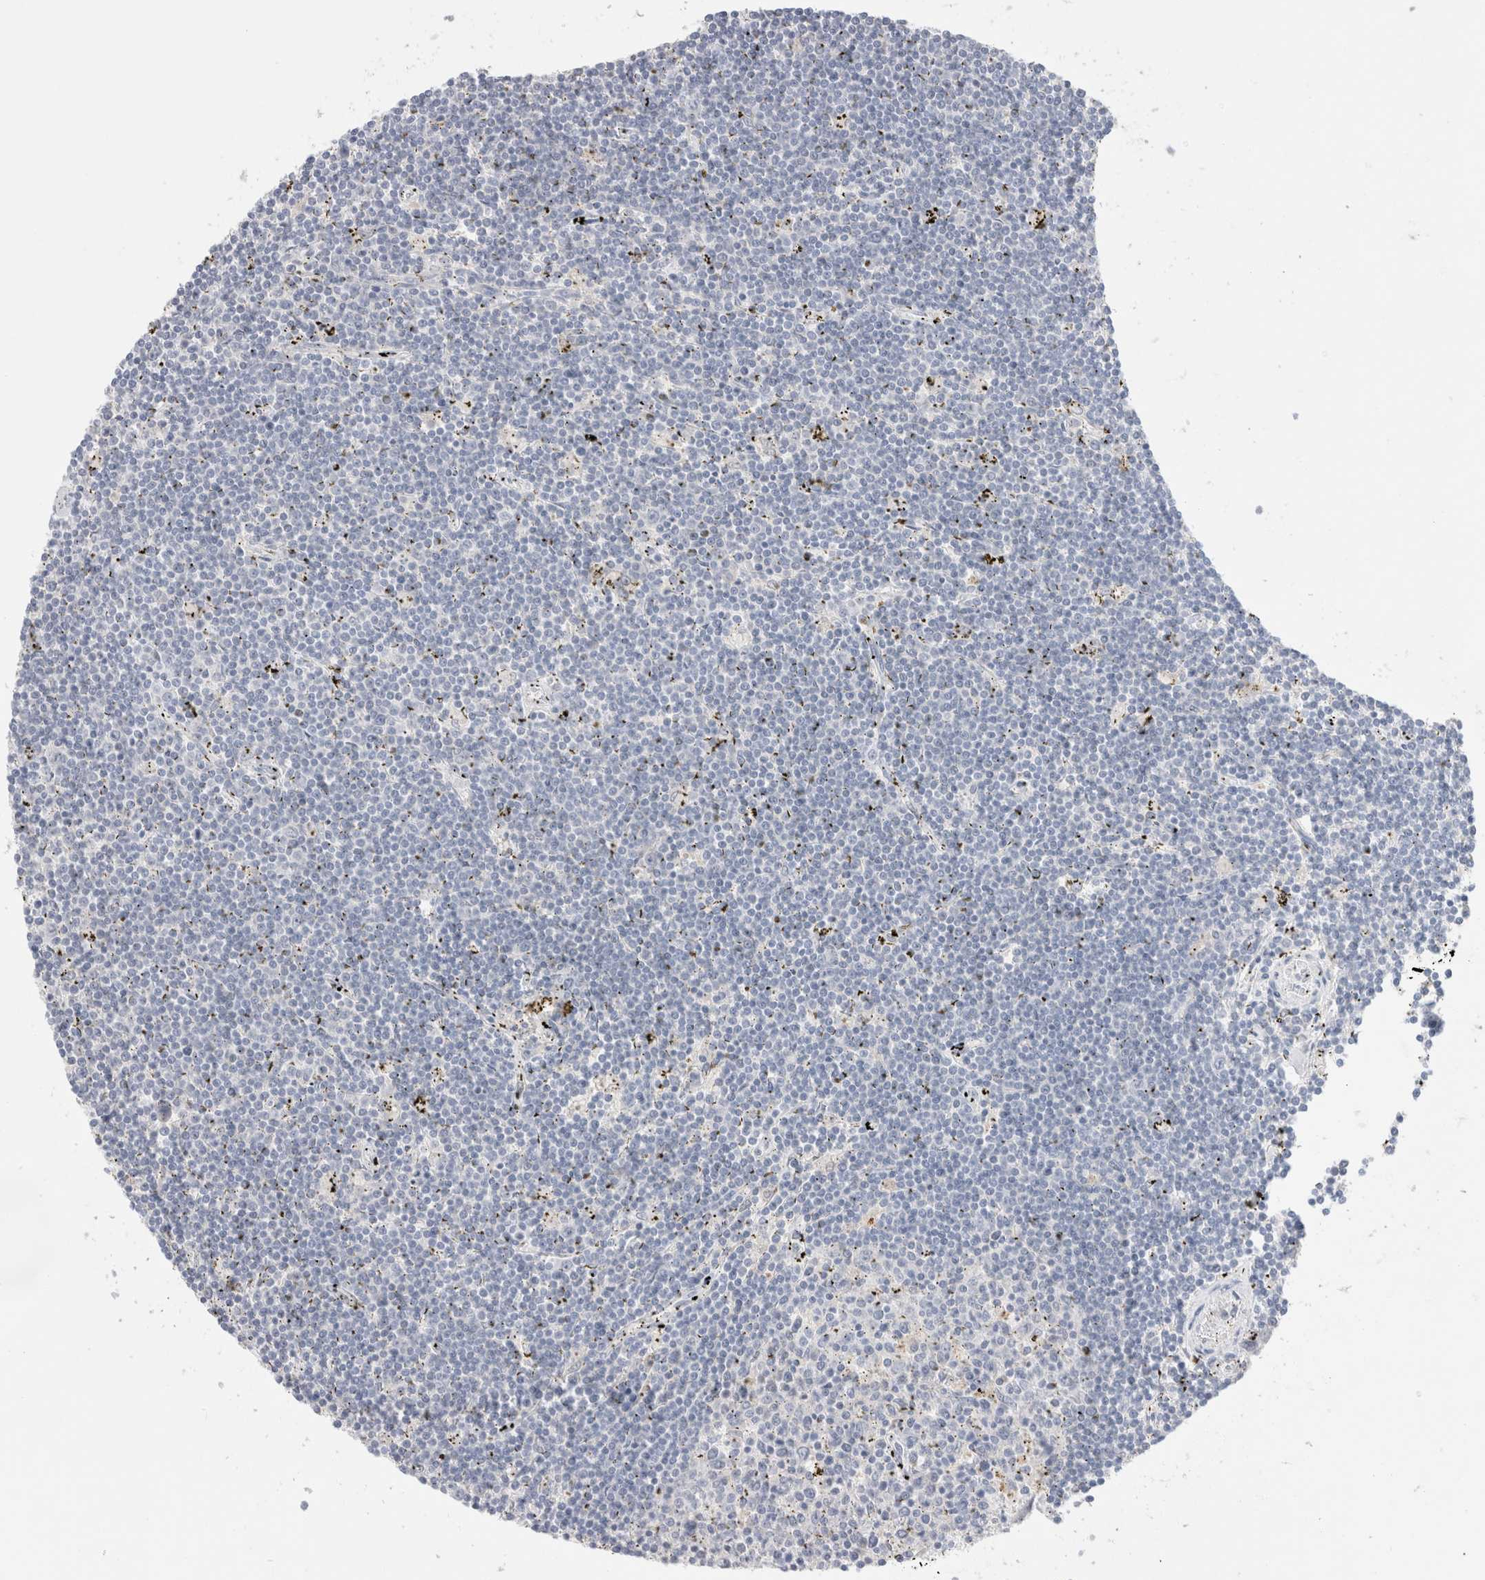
{"staining": {"intensity": "negative", "quantity": "none", "location": "none"}, "tissue": "lymphoma", "cell_type": "Tumor cells", "image_type": "cancer", "snomed": [{"axis": "morphology", "description": "Malignant lymphoma, non-Hodgkin's type, Low grade"}, {"axis": "topography", "description": "Spleen"}], "caption": "Micrograph shows no significant protein expression in tumor cells of low-grade malignant lymphoma, non-Hodgkin's type.", "gene": "HPGDS", "patient": {"sex": "male", "age": 76}}